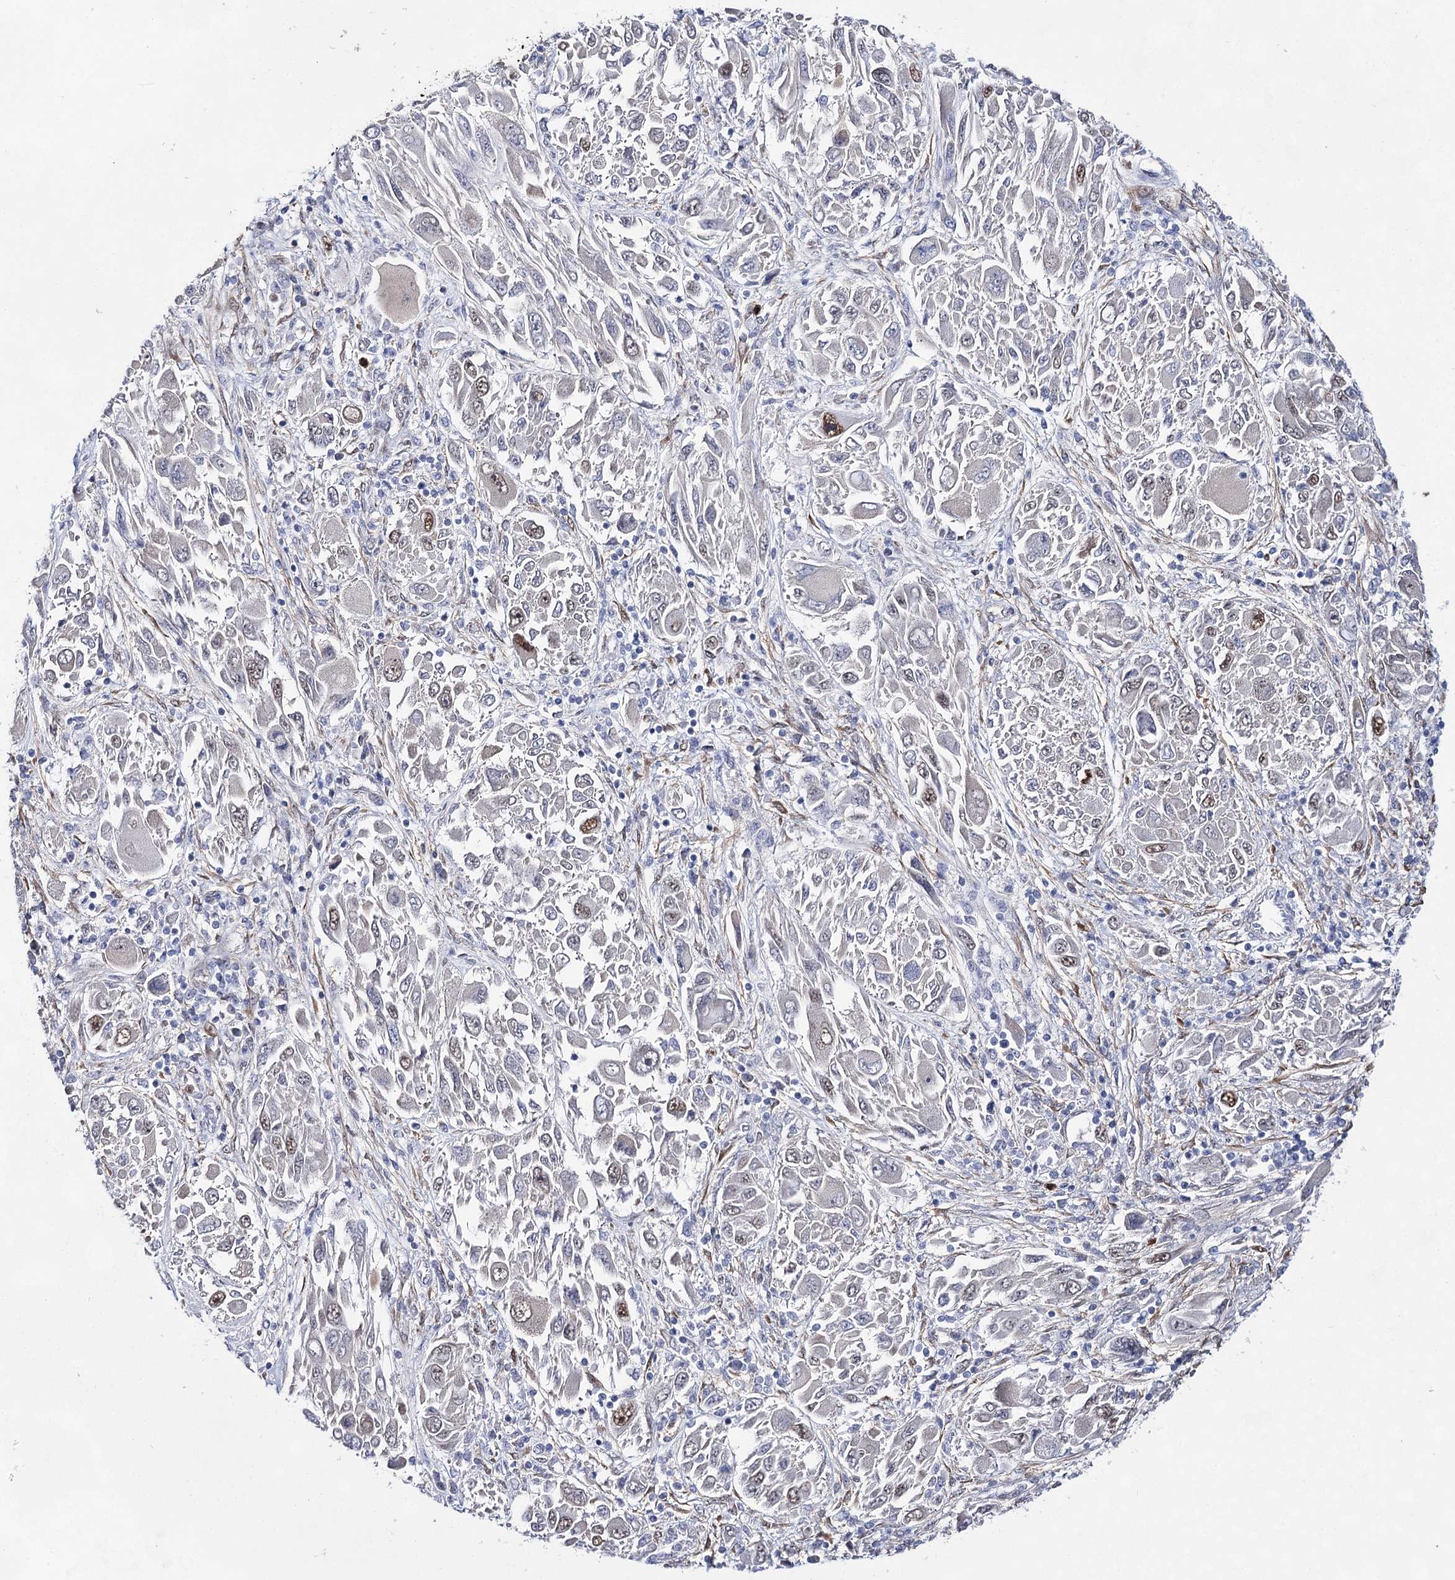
{"staining": {"intensity": "moderate", "quantity": "<25%", "location": "nuclear"}, "tissue": "melanoma", "cell_type": "Tumor cells", "image_type": "cancer", "snomed": [{"axis": "morphology", "description": "Malignant melanoma, NOS"}, {"axis": "topography", "description": "Skin"}], "caption": "Immunohistochemistry (IHC) of malignant melanoma demonstrates low levels of moderate nuclear expression in approximately <25% of tumor cells.", "gene": "UGDH", "patient": {"sex": "female", "age": 91}}